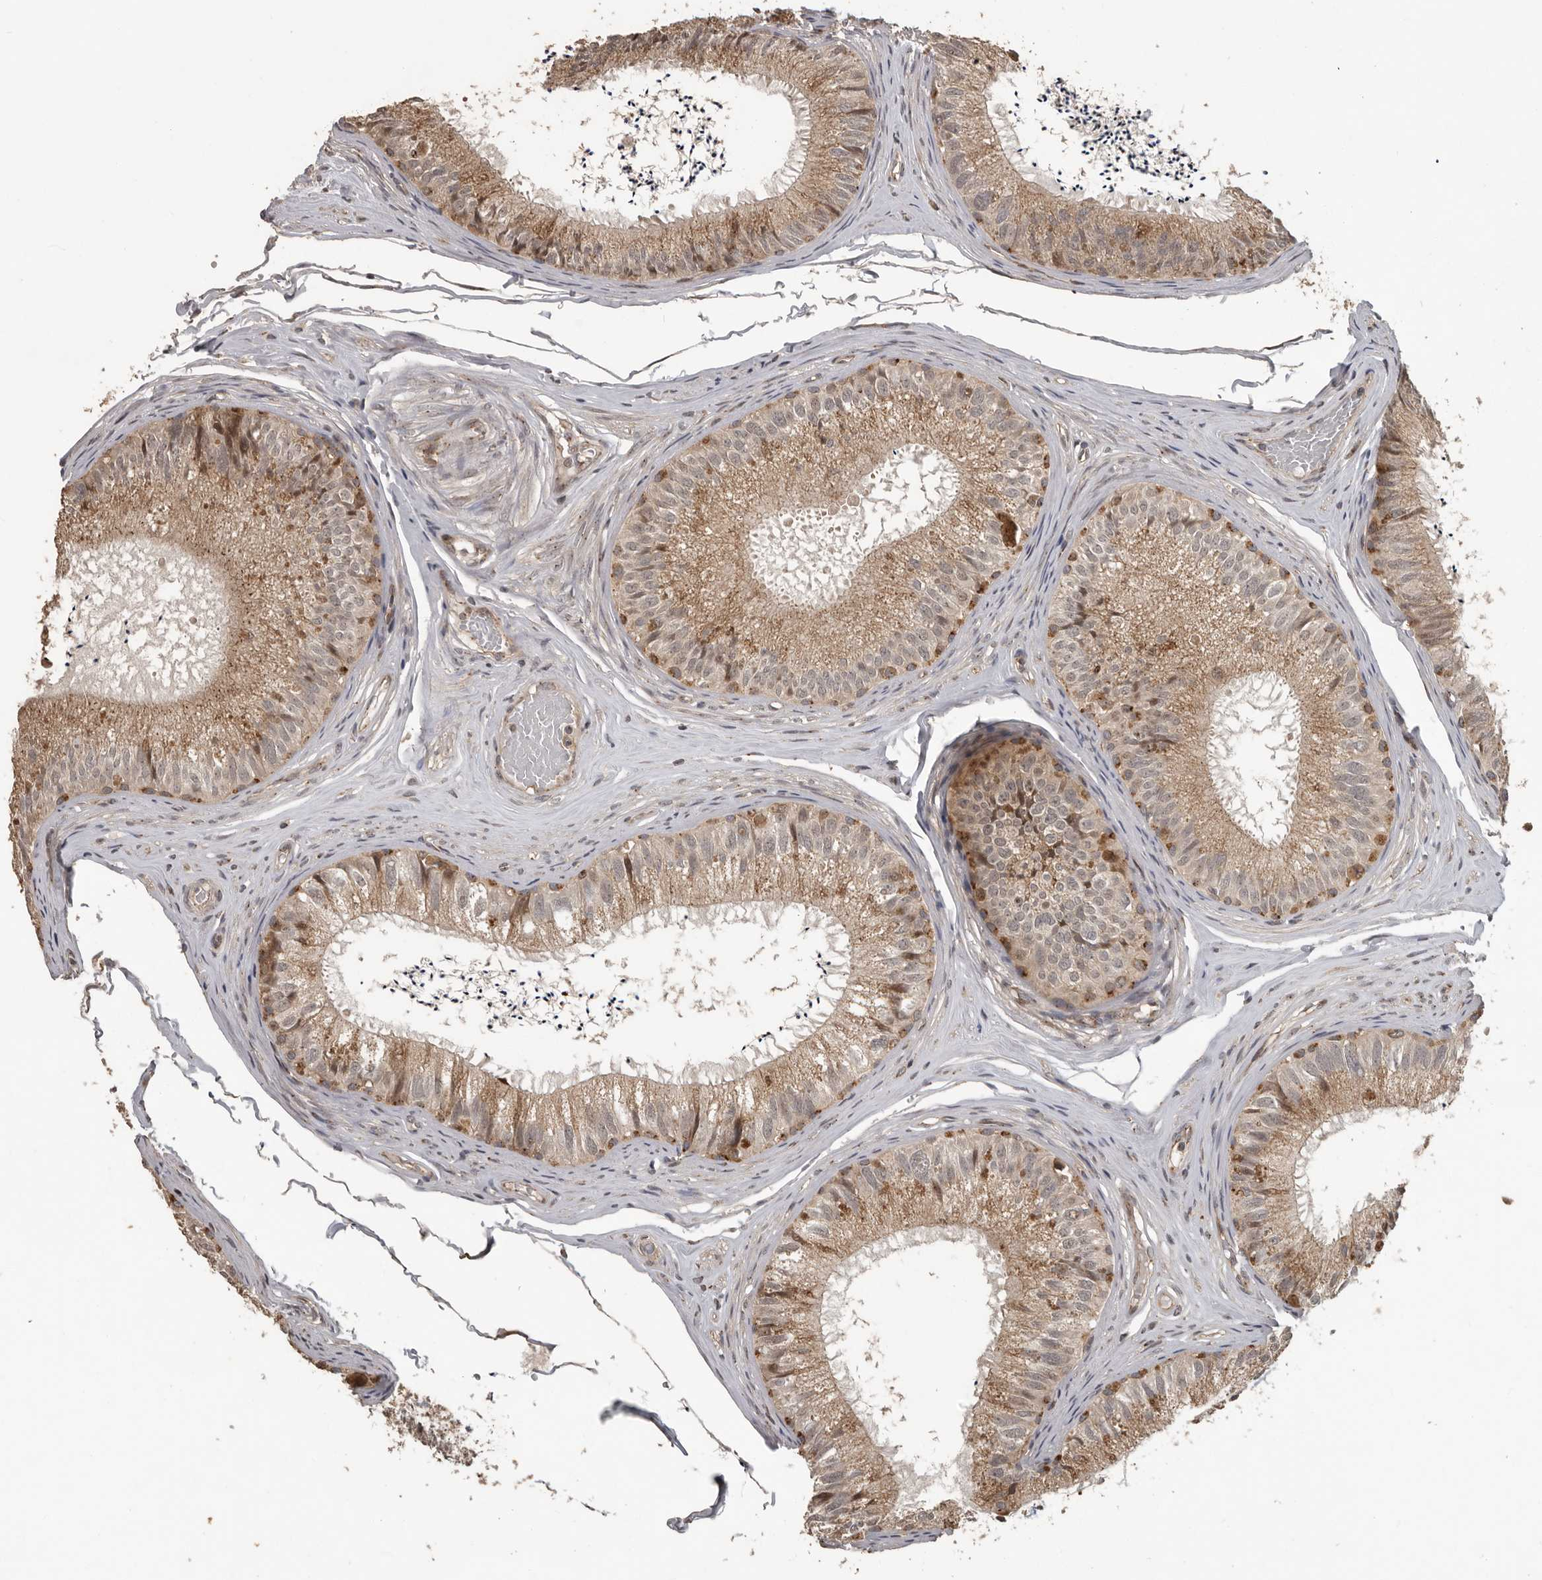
{"staining": {"intensity": "moderate", "quantity": ">75%", "location": "cytoplasmic/membranous"}, "tissue": "epididymis", "cell_type": "Glandular cells", "image_type": "normal", "snomed": [{"axis": "morphology", "description": "Normal tissue, NOS"}, {"axis": "topography", "description": "Epididymis"}], "caption": "Immunohistochemical staining of normal epididymis displays moderate cytoplasmic/membranous protein positivity in approximately >75% of glandular cells. (IHC, brightfield microscopy, high magnification).", "gene": "CEP350", "patient": {"sex": "male", "age": 79}}